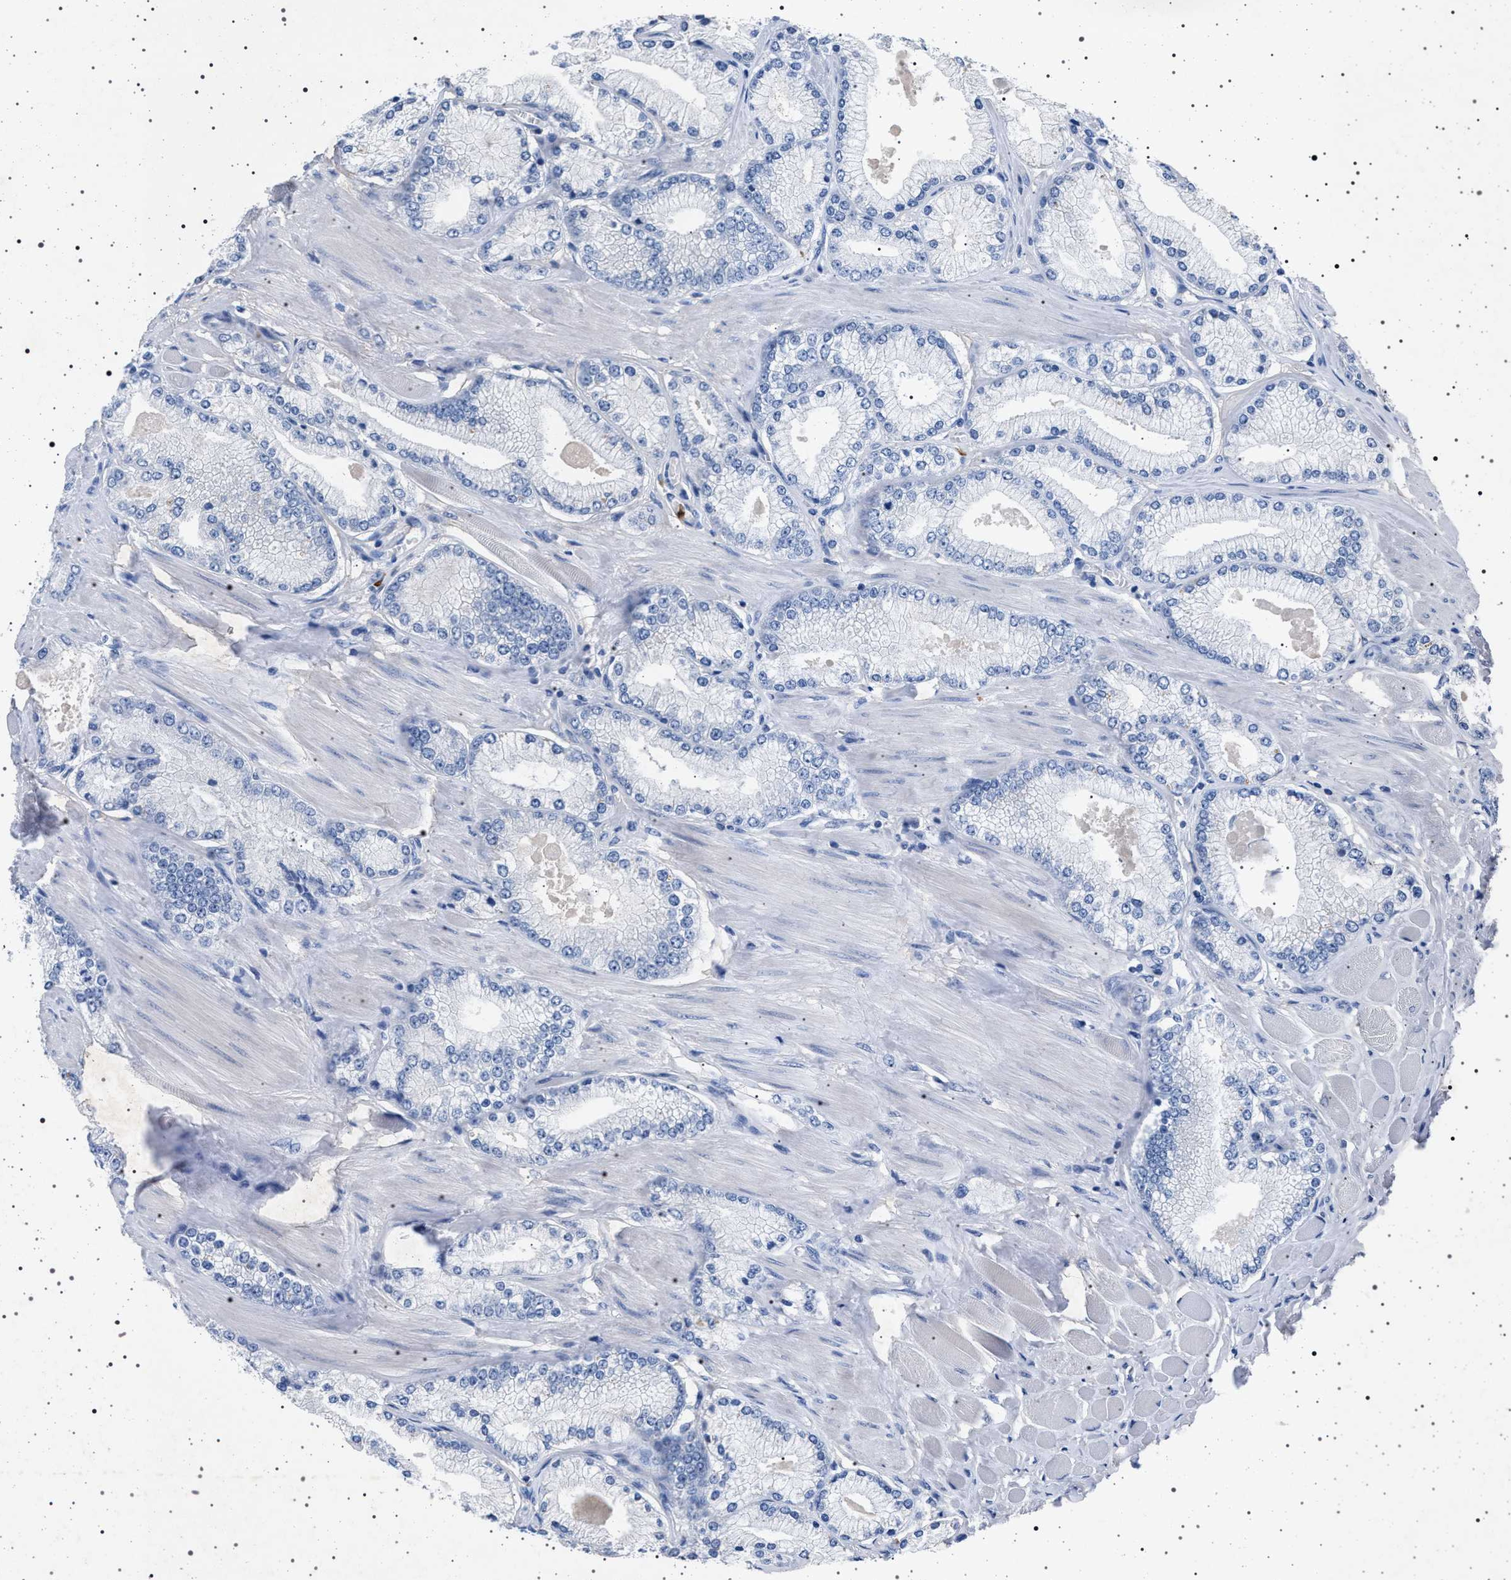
{"staining": {"intensity": "negative", "quantity": "none", "location": "none"}, "tissue": "prostate cancer", "cell_type": "Tumor cells", "image_type": "cancer", "snomed": [{"axis": "morphology", "description": "Adenocarcinoma, High grade"}, {"axis": "topography", "description": "Prostate"}], "caption": "Prostate adenocarcinoma (high-grade) was stained to show a protein in brown. There is no significant positivity in tumor cells. Nuclei are stained in blue.", "gene": "NAT9", "patient": {"sex": "male", "age": 50}}